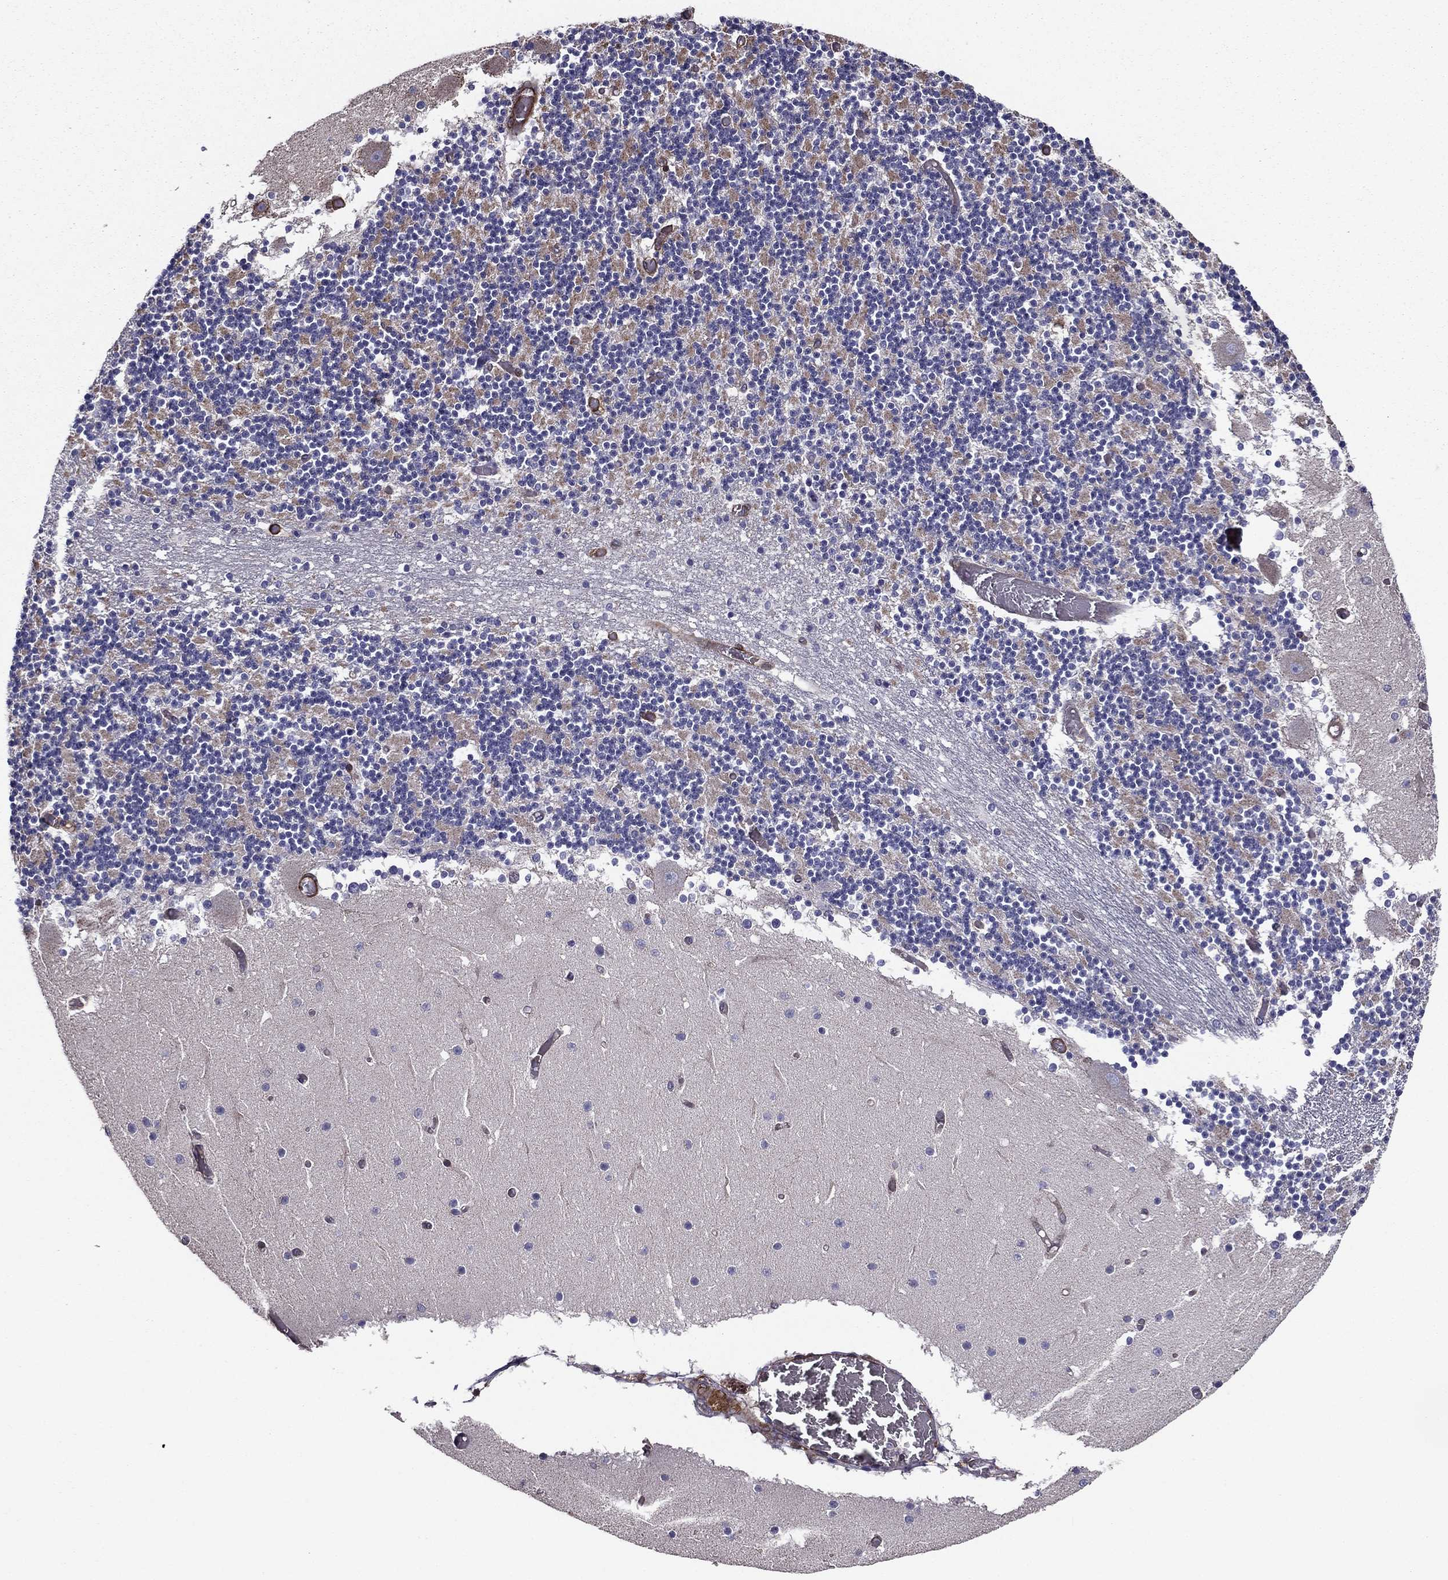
{"staining": {"intensity": "negative", "quantity": "none", "location": "none"}, "tissue": "cerebellum", "cell_type": "Cells in granular layer", "image_type": "normal", "snomed": [{"axis": "morphology", "description": "Normal tissue, NOS"}, {"axis": "topography", "description": "Cerebellum"}], "caption": "The image shows no significant staining in cells in granular layer of cerebellum.", "gene": "EHBP1L1", "patient": {"sex": "female", "age": 28}}